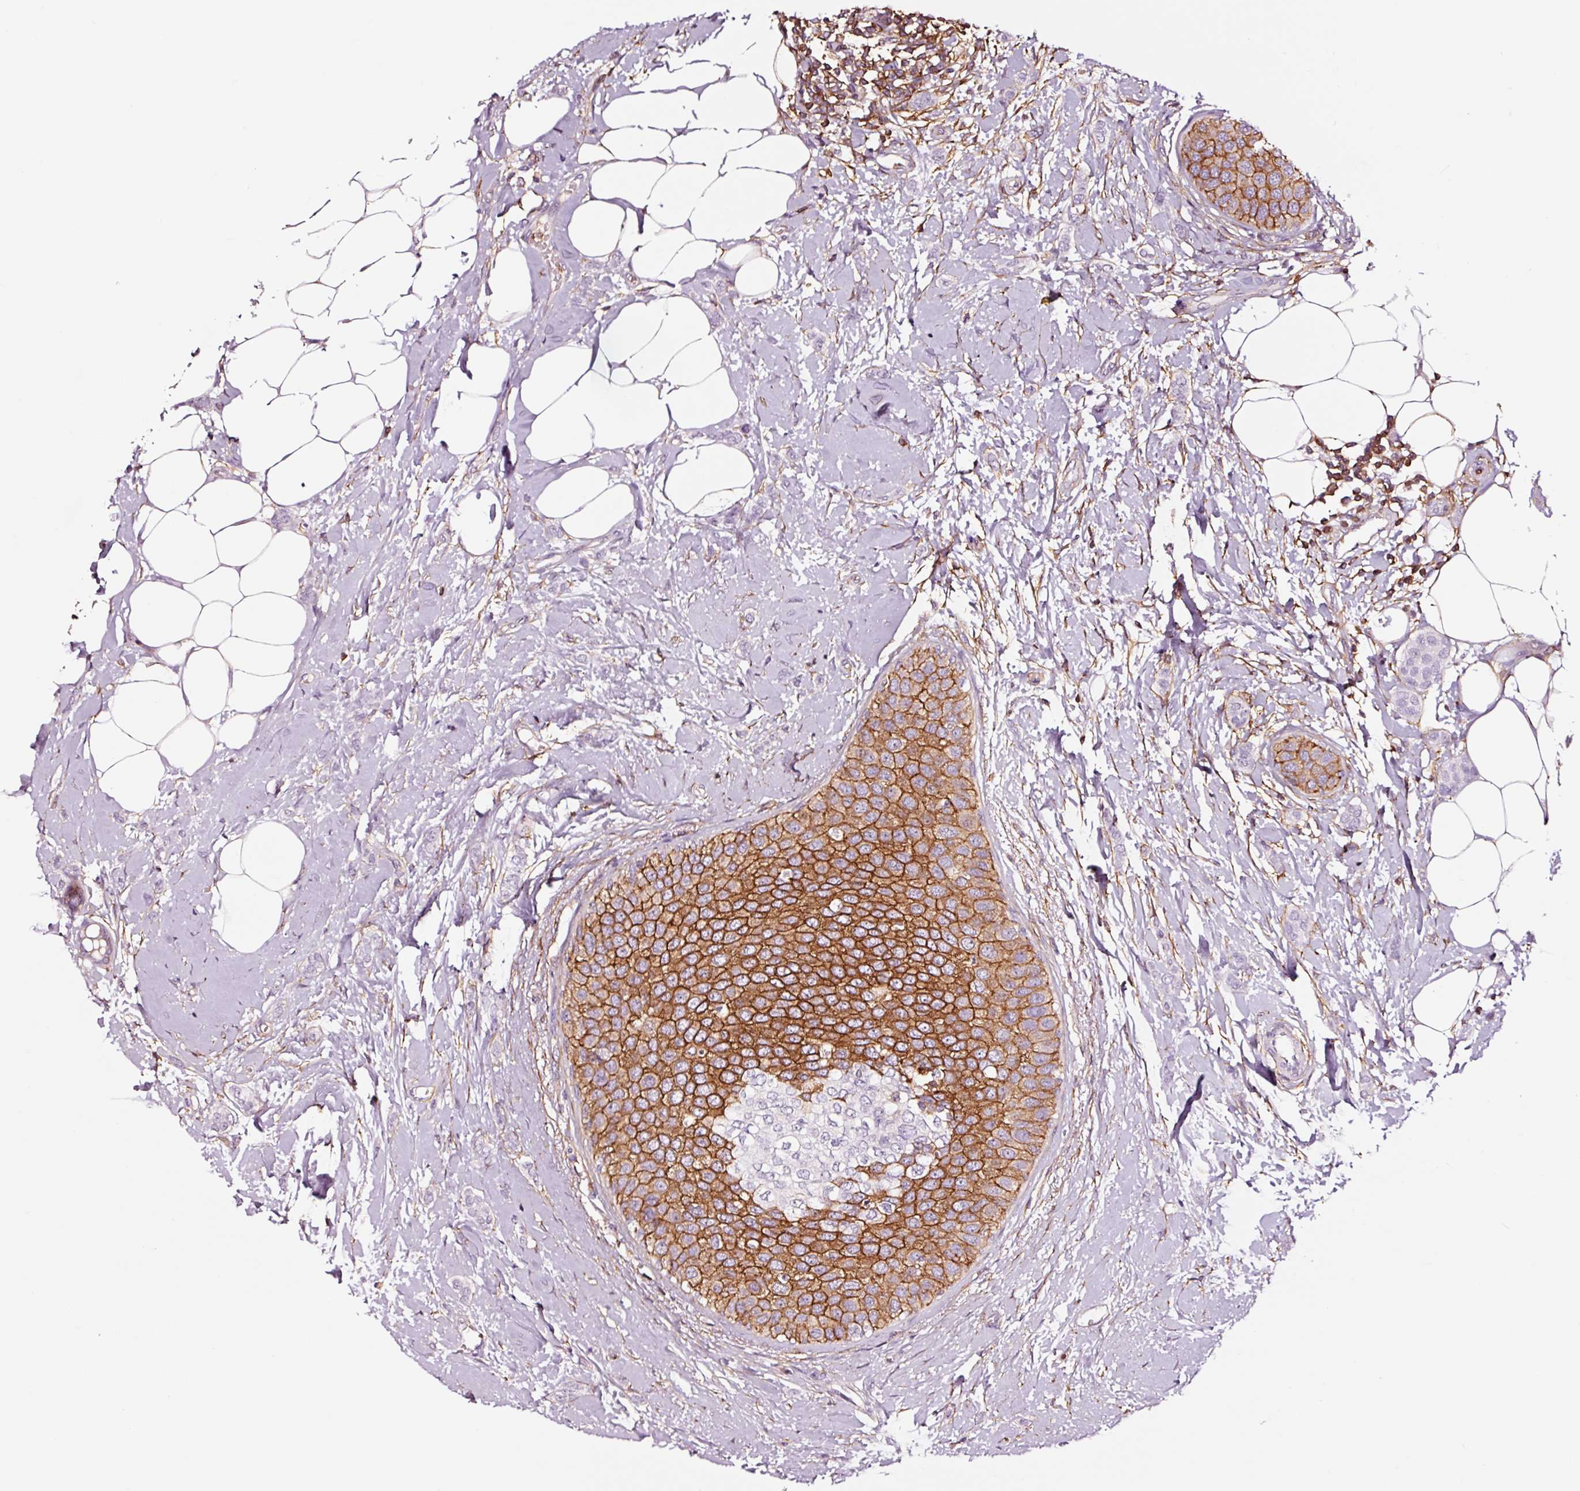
{"staining": {"intensity": "moderate", "quantity": ">75%", "location": "cytoplasmic/membranous"}, "tissue": "breast cancer", "cell_type": "Tumor cells", "image_type": "cancer", "snomed": [{"axis": "morphology", "description": "Duct carcinoma"}, {"axis": "topography", "description": "Breast"}], "caption": "High-magnification brightfield microscopy of breast intraductal carcinoma stained with DAB (3,3'-diaminobenzidine) (brown) and counterstained with hematoxylin (blue). tumor cells exhibit moderate cytoplasmic/membranous staining is present in approximately>75% of cells.", "gene": "ADD3", "patient": {"sex": "female", "age": 72}}